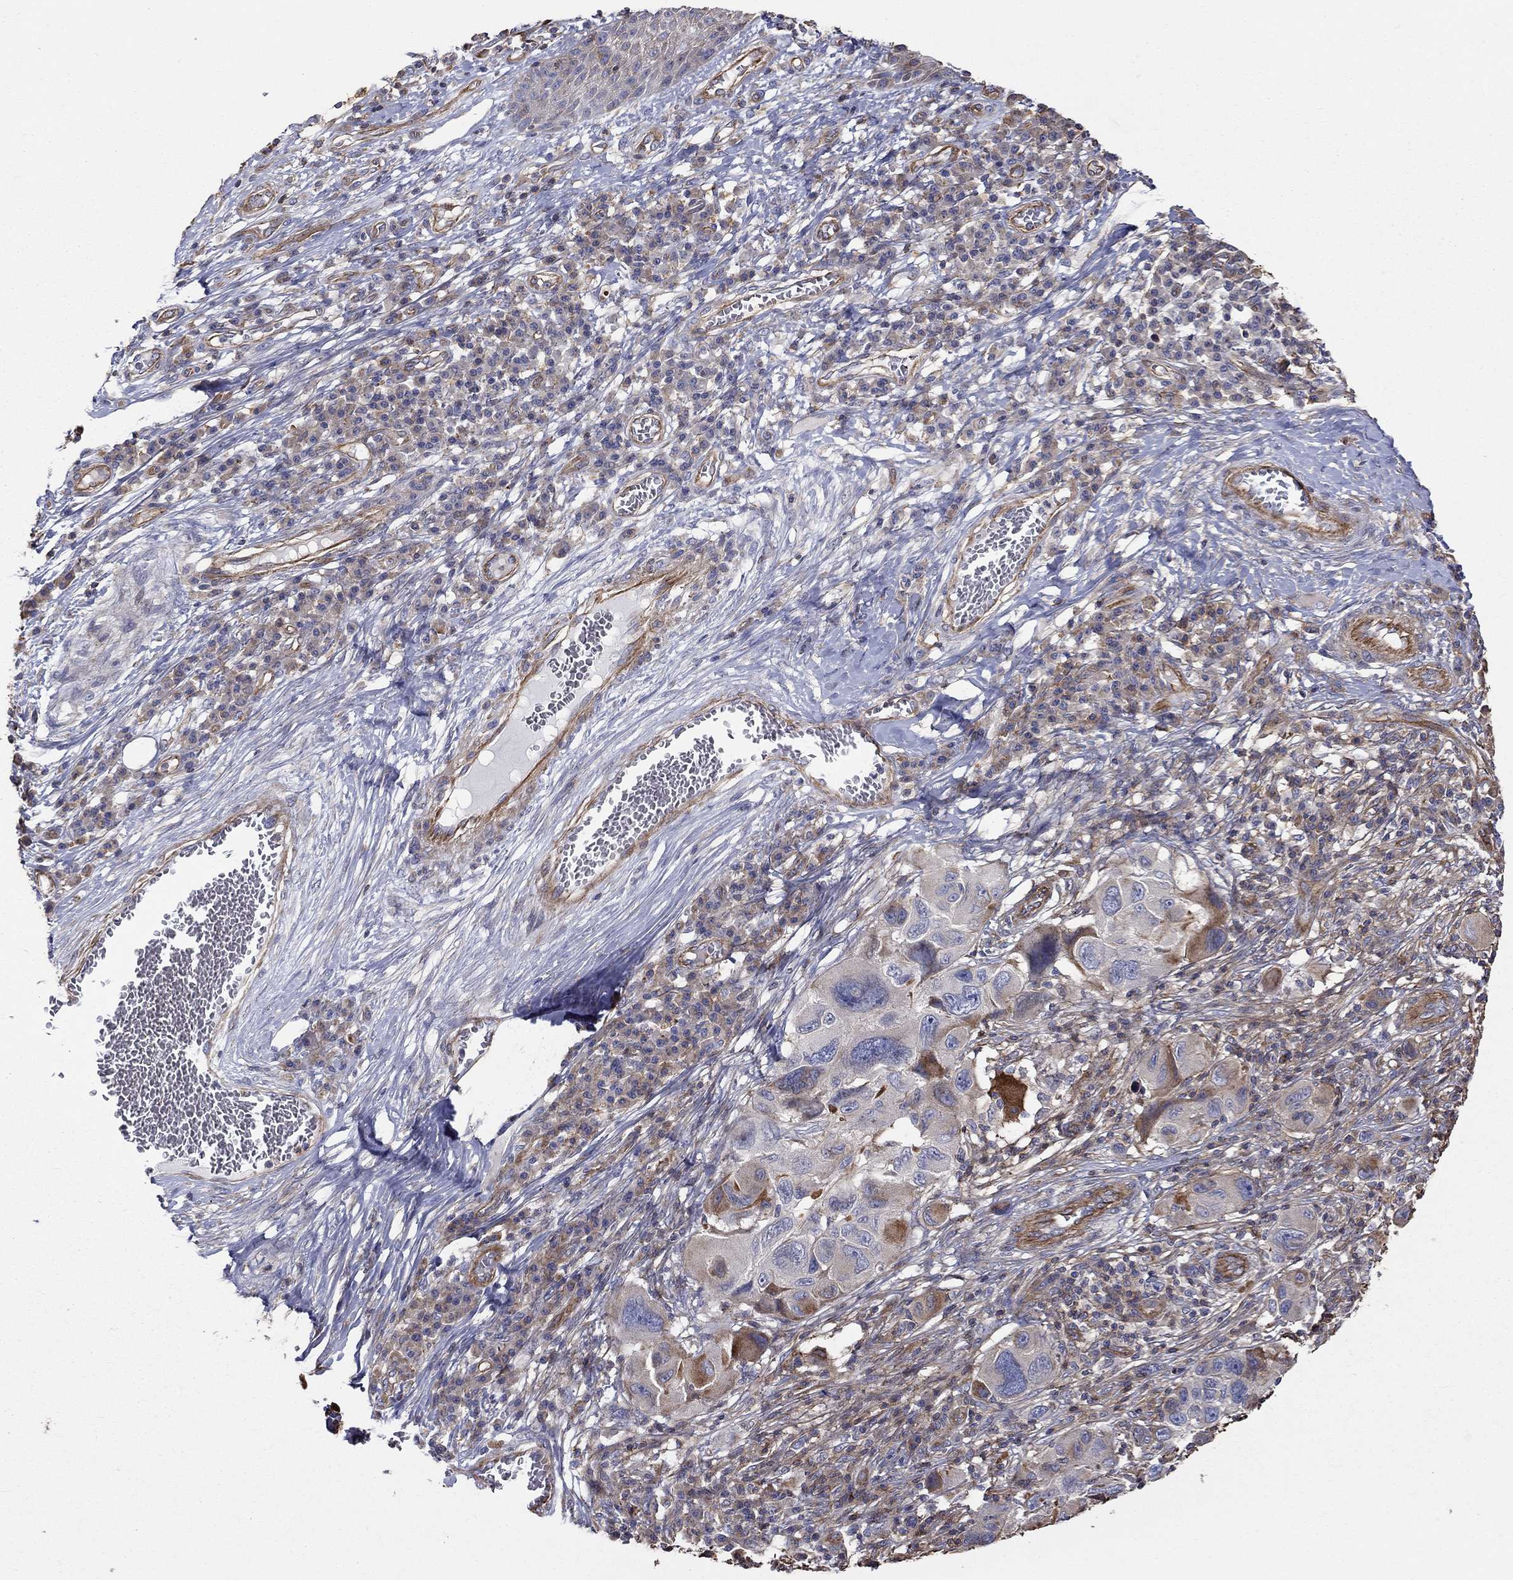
{"staining": {"intensity": "weak", "quantity": "<25%", "location": "cytoplasmic/membranous"}, "tissue": "melanoma", "cell_type": "Tumor cells", "image_type": "cancer", "snomed": [{"axis": "morphology", "description": "Malignant melanoma, NOS"}, {"axis": "topography", "description": "Skin"}], "caption": "High magnification brightfield microscopy of melanoma stained with DAB (brown) and counterstained with hematoxylin (blue): tumor cells show no significant expression.", "gene": "NPHP1", "patient": {"sex": "male", "age": 53}}